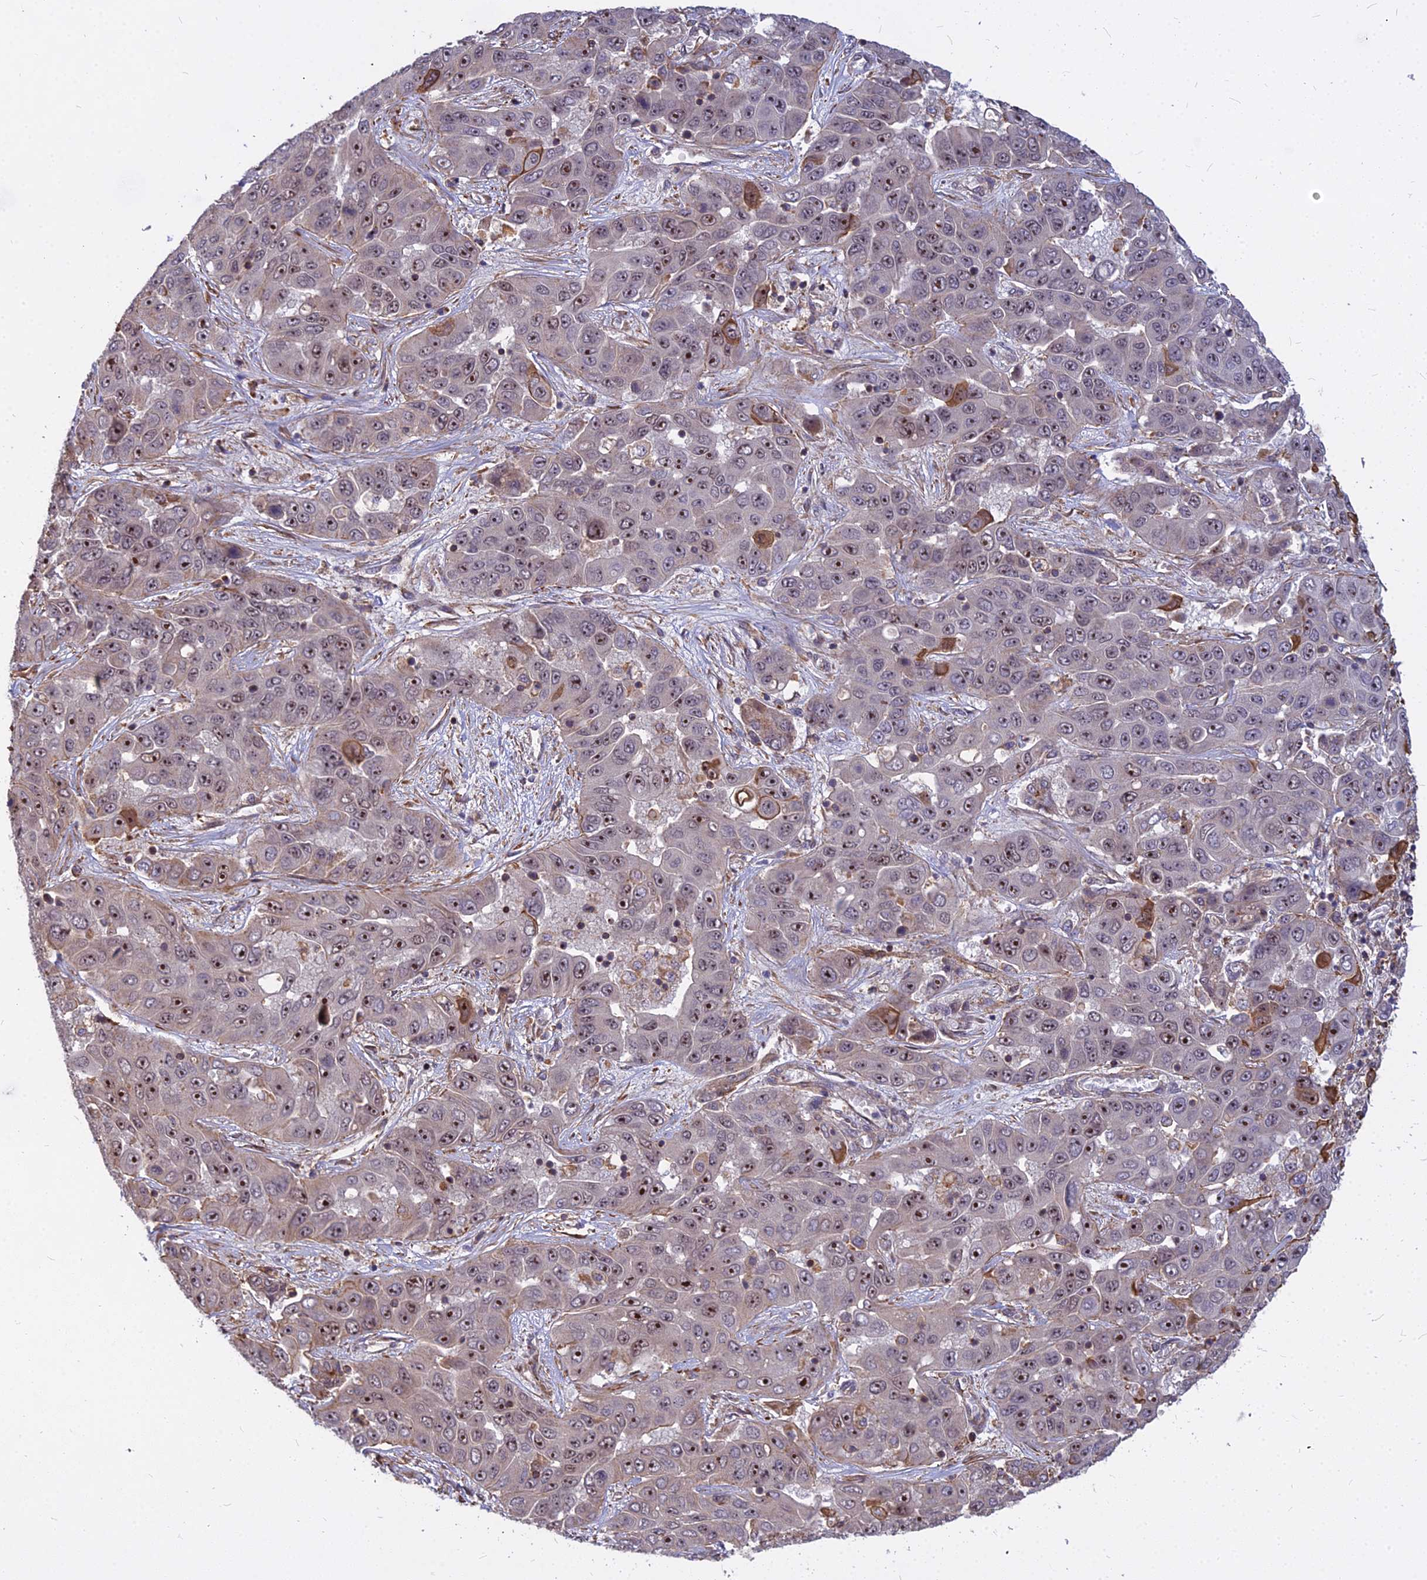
{"staining": {"intensity": "strong", "quantity": "25%-75%", "location": "nuclear"}, "tissue": "liver cancer", "cell_type": "Tumor cells", "image_type": "cancer", "snomed": [{"axis": "morphology", "description": "Cholangiocarcinoma"}, {"axis": "topography", "description": "Liver"}], "caption": "An immunohistochemistry micrograph of neoplastic tissue is shown. Protein staining in brown shows strong nuclear positivity in cholangiocarcinoma (liver) within tumor cells.", "gene": "TCEA3", "patient": {"sex": "female", "age": 52}}